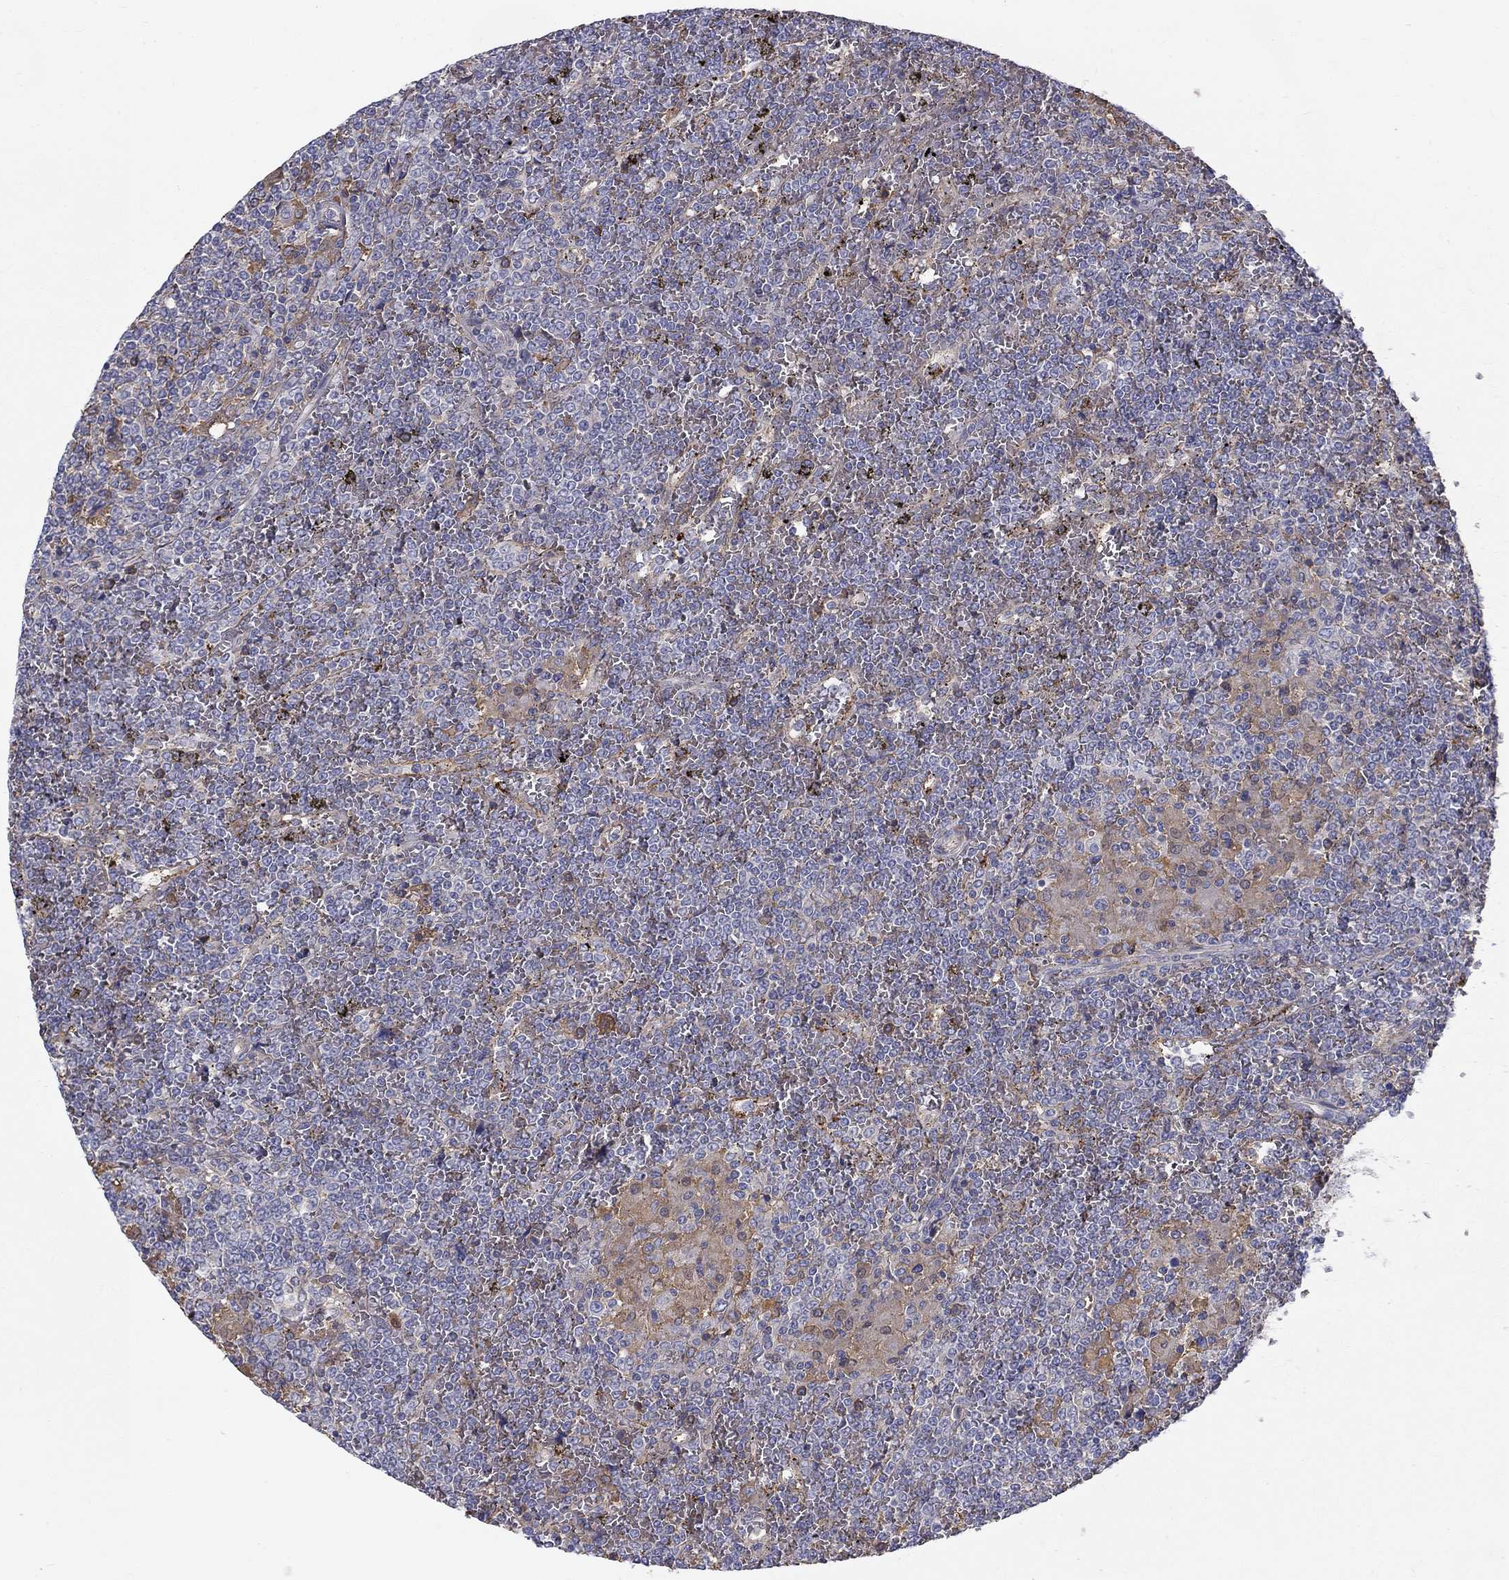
{"staining": {"intensity": "weak", "quantity": "25%-75%", "location": "cytoplasmic/membranous"}, "tissue": "lymphoma", "cell_type": "Tumor cells", "image_type": "cancer", "snomed": [{"axis": "morphology", "description": "Malignant lymphoma, non-Hodgkin's type, Low grade"}, {"axis": "topography", "description": "Spleen"}], "caption": "Lymphoma stained for a protein shows weak cytoplasmic/membranous positivity in tumor cells.", "gene": "EPDR1", "patient": {"sex": "female", "age": 19}}